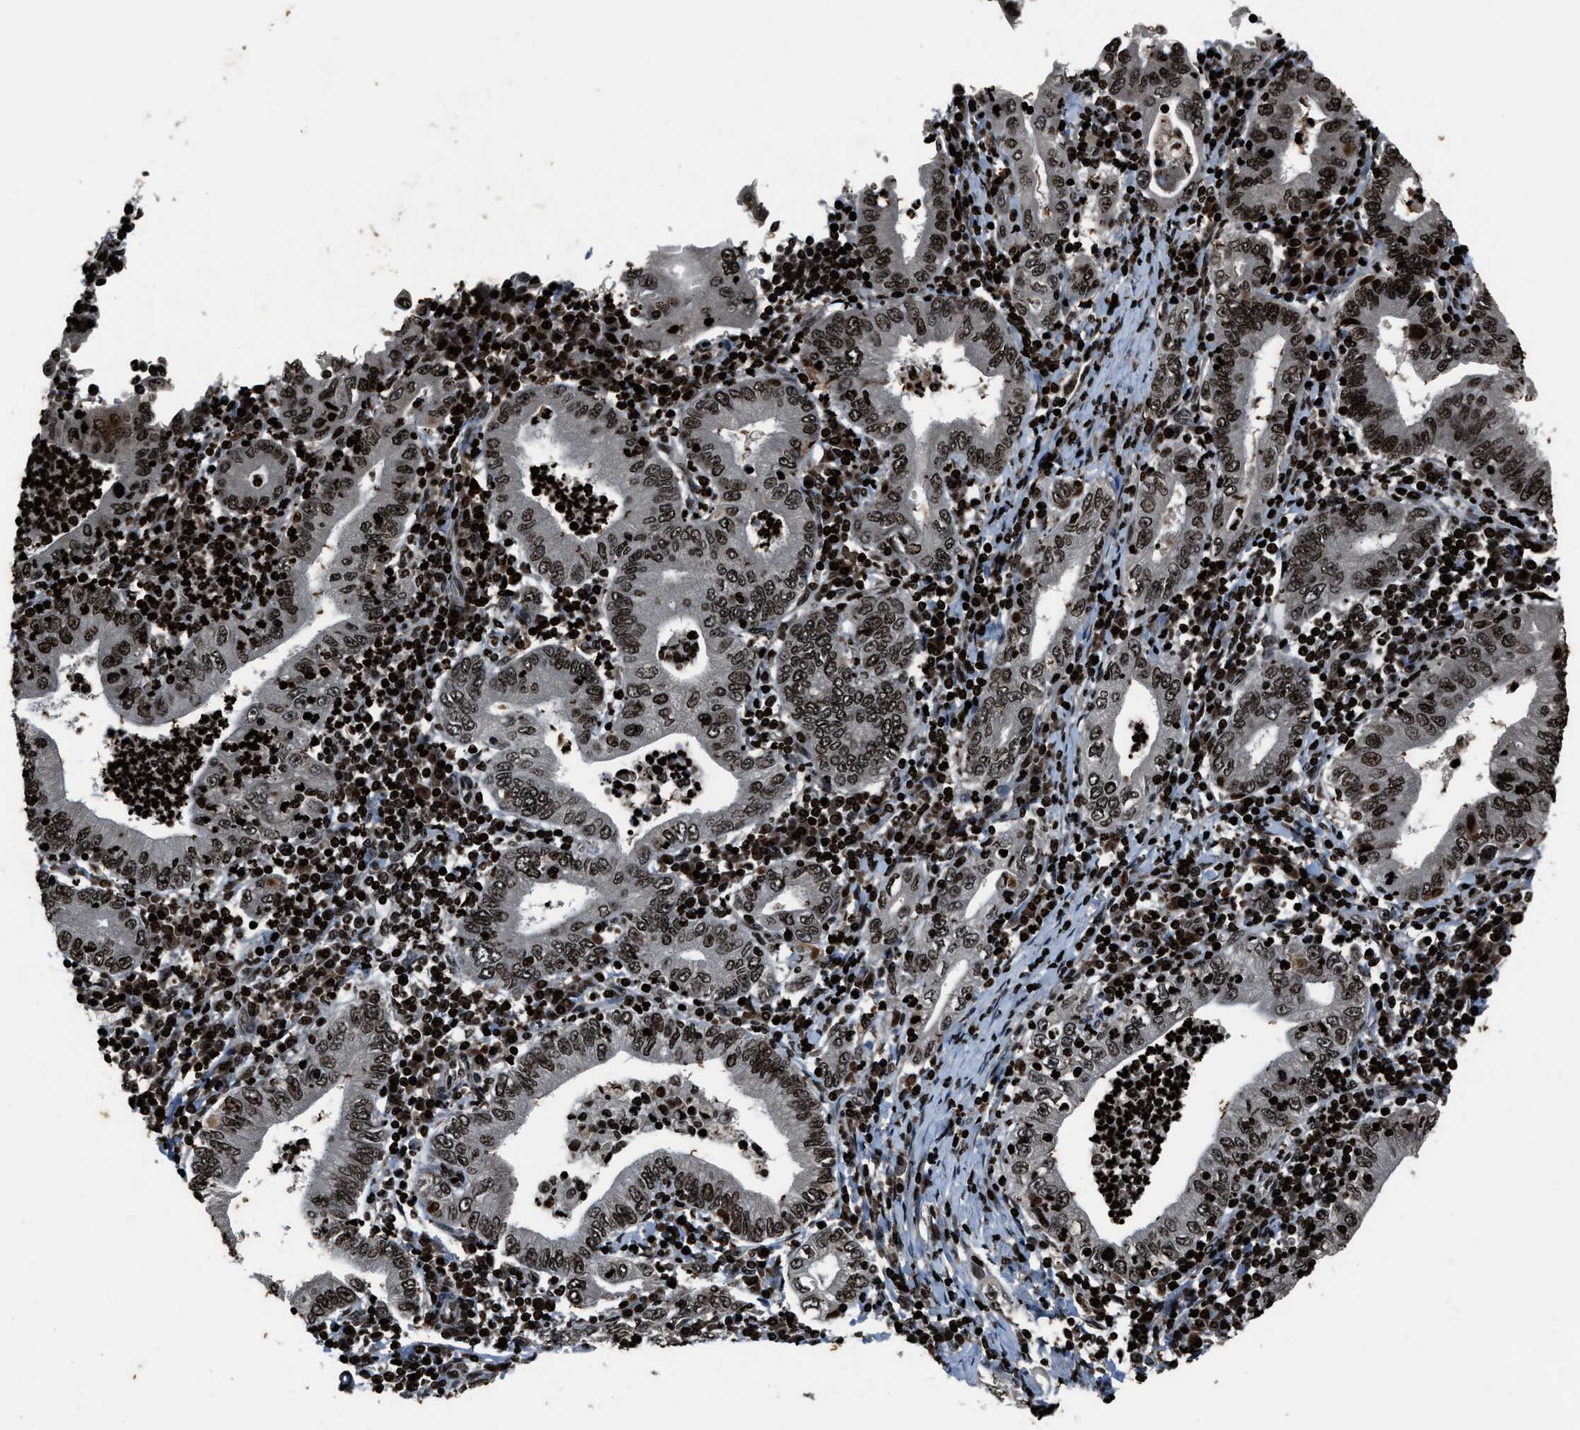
{"staining": {"intensity": "moderate", "quantity": ">75%", "location": "nuclear"}, "tissue": "stomach cancer", "cell_type": "Tumor cells", "image_type": "cancer", "snomed": [{"axis": "morphology", "description": "Normal tissue, NOS"}, {"axis": "morphology", "description": "Adenocarcinoma, NOS"}, {"axis": "topography", "description": "Esophagus"}, {"axis": "topography", "description": "Stomach, upper"}, {"axis": "topography", "description": "Peripheral nerve tissue"}], "caption": "Approximately >75% of tumor cells in adenocarcinoma (stomach) exhibit moderate nuclear protein positivity as visualized by brown immunohistochemical staining.", "gene": "H4C1", "patient": {"sex": "male", "age": 62}}